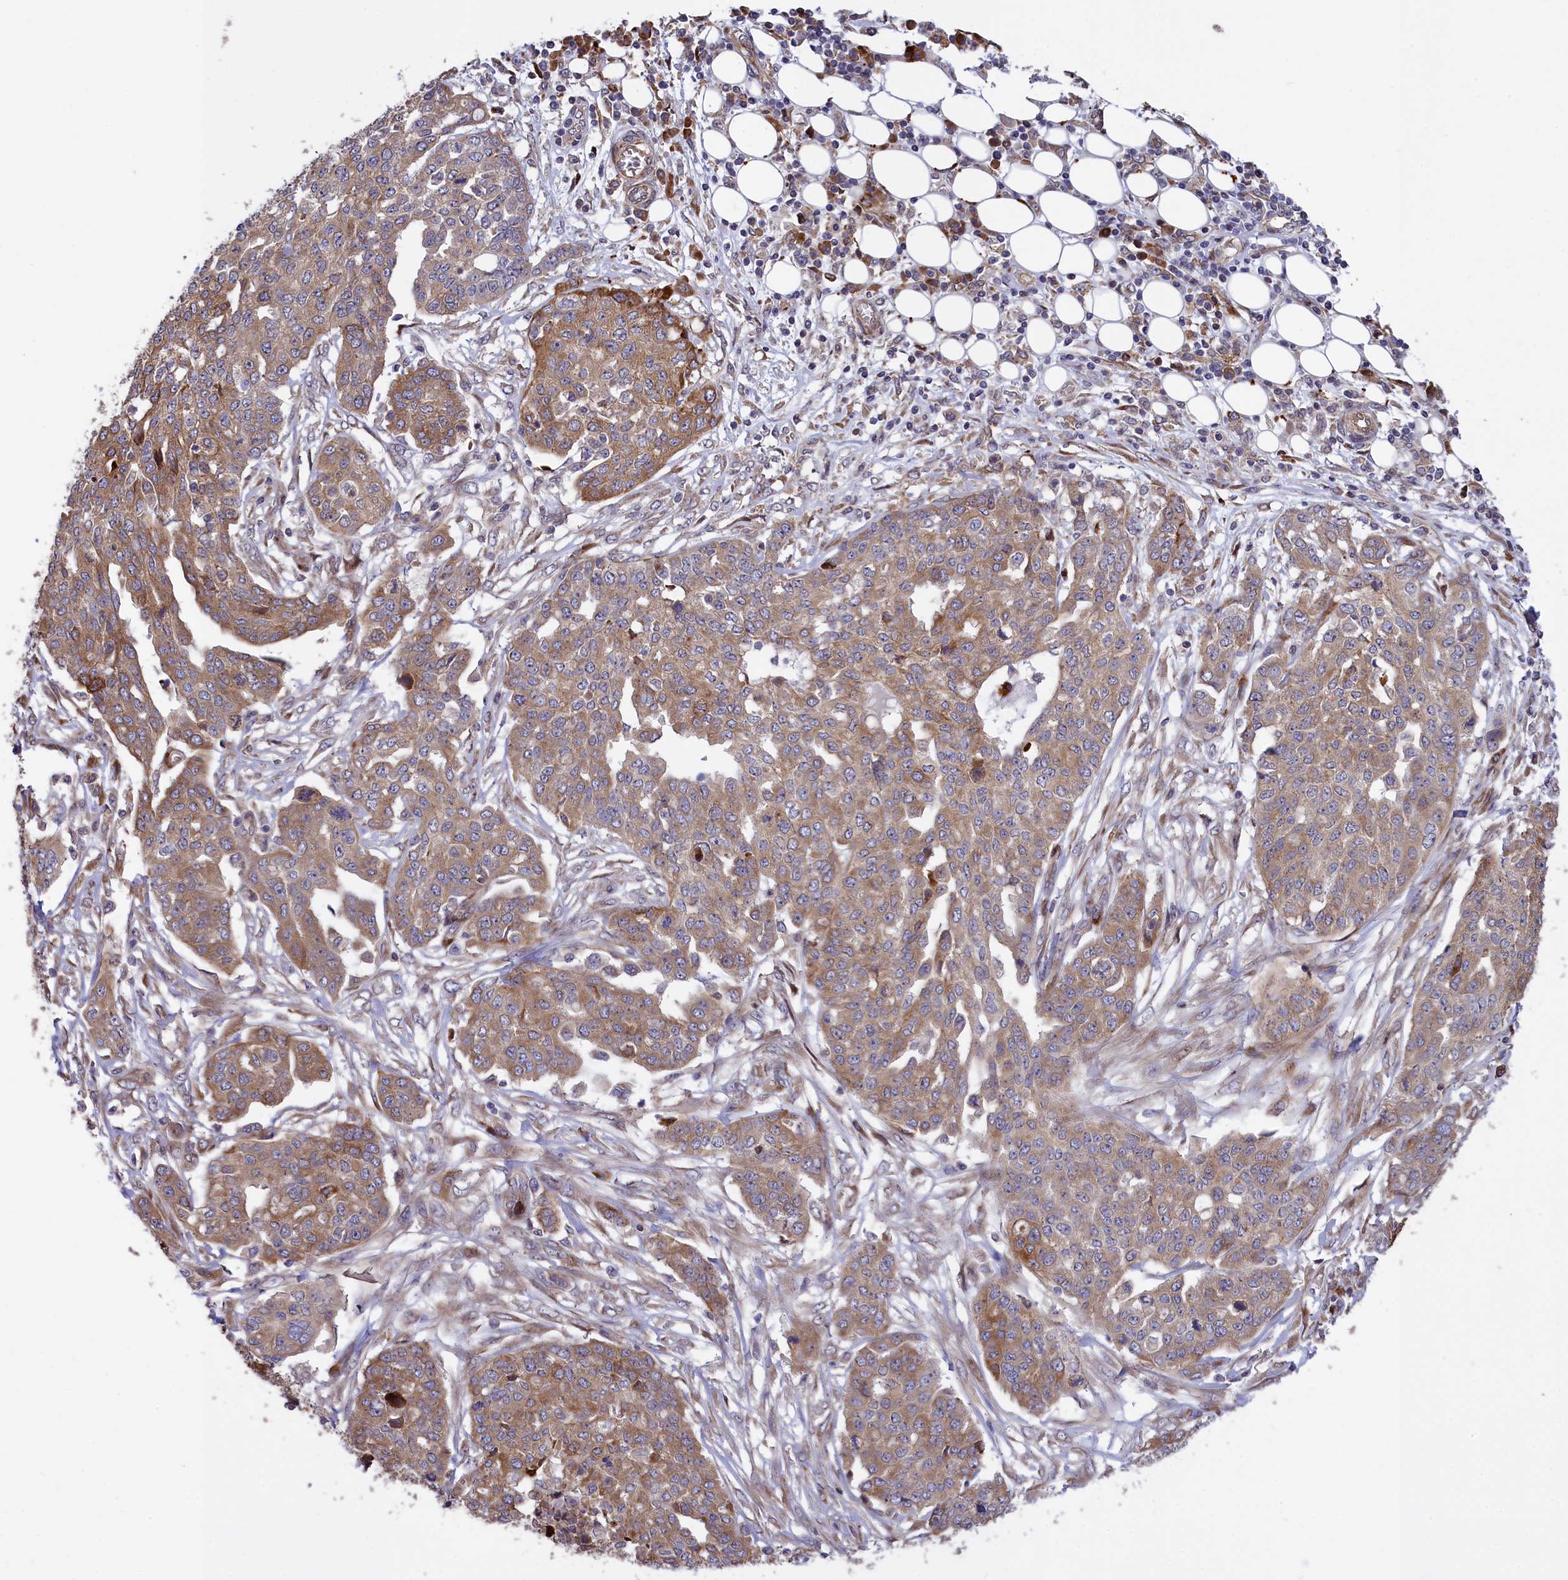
{"staining": {"intensity": "moderate", "quantity": ">75%", "location": "cytoplasmic/membranous"}, "tissue": "ovarian cancer", "cell_type": "Tumor cells", "image_type": "cancer", "snomed": [{"axis": "morphology", "description": "Cystadenocarcinoma, serous, NOS"}, {"axis": "topography", "description": "Soft tissue"}, {"axis": "topography", "description": "Ovary"}], "caption": "Protein staining of ovarian cancer (serous cystadenocarcinoma) tissue demonstrates moderate cytoplasmic/membranous positivity in about >75% of tumor cells.", "gene": "DDX60L", "patient": {"sex": "female", "age": 57}}